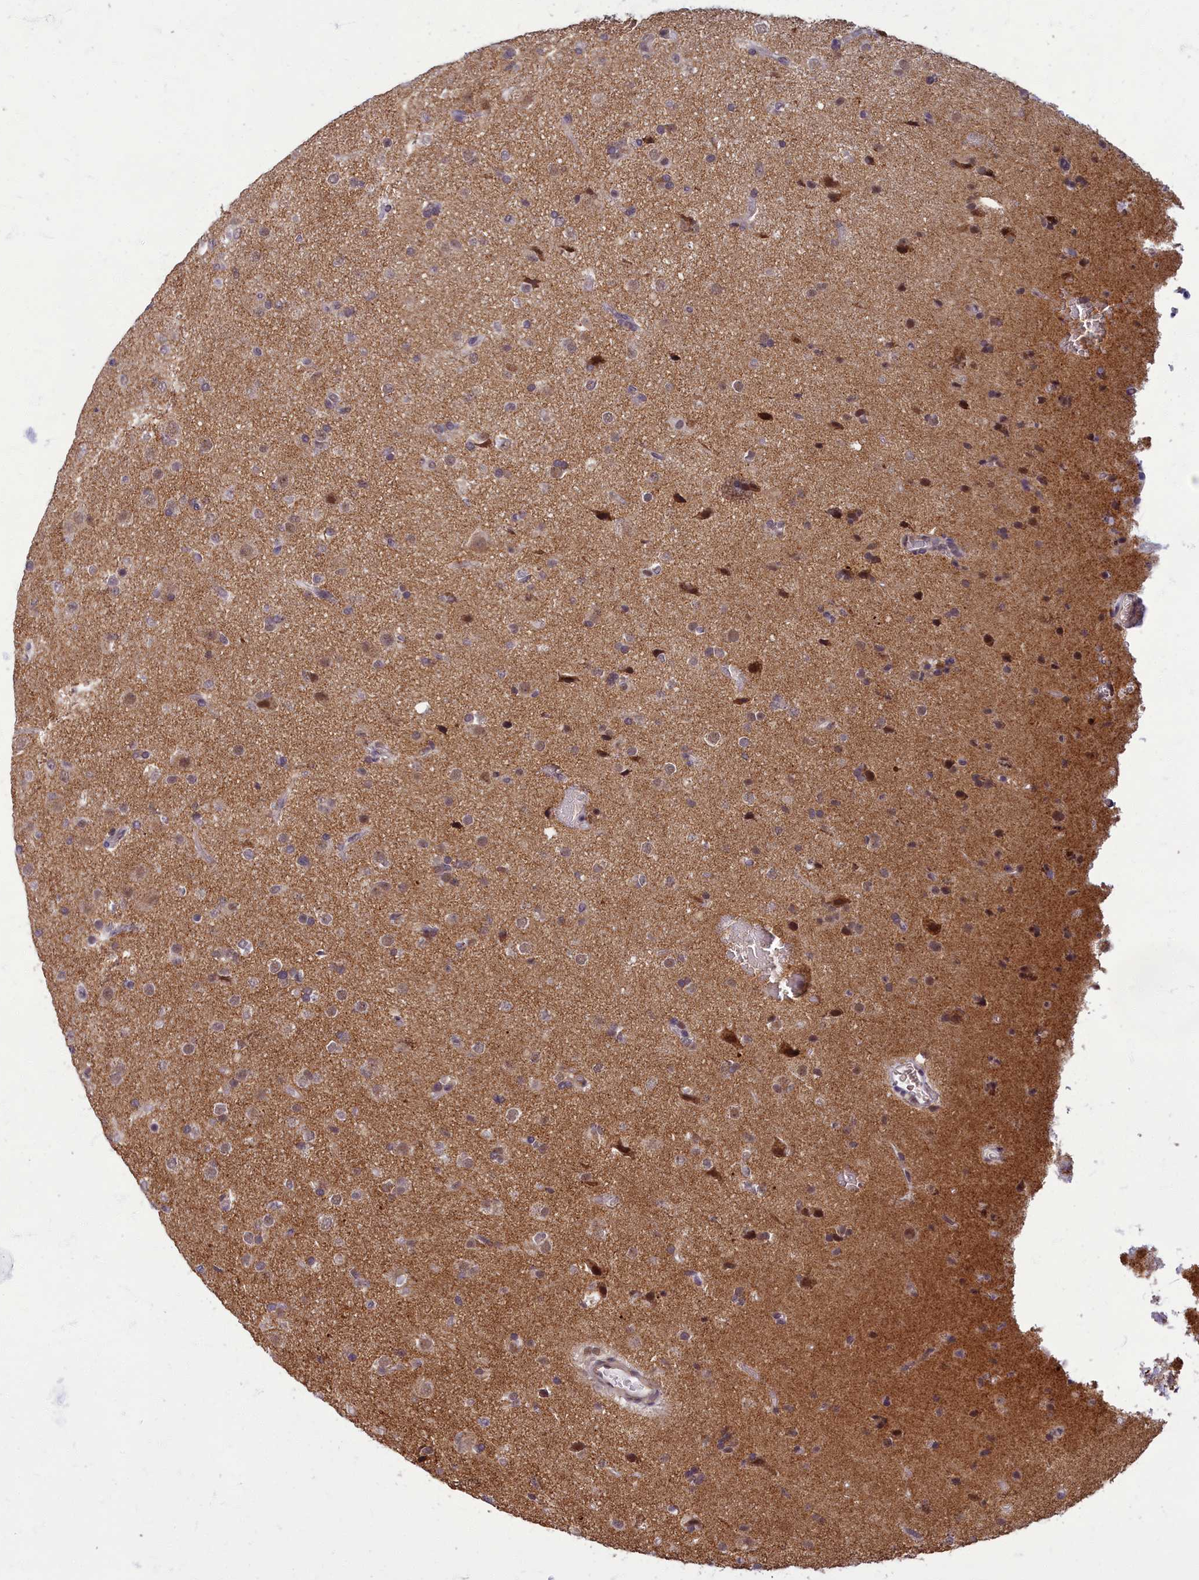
{"staining": {"intensity": "weak", "quantity": "25%-75%", "location": "cytoplasmic/membranous,nuclear"}, "tissue": "glioma", "cell_type": "Tumor cells", "image_type": "cancer", "snomed": [{"axis": "morphology", "description": "Glioma, malignant, Low grade"}, {"axis": "topography", "description": "Brain"}], "caption": "Tumor cells display low levels of weak cytoplasmic/membranous and nuclear staining in approximately 25%-75% of cells in human malignant glioma (low-grade). The staining was performed using DAB (3,3'-diaminobenzidine) to visualize the protein expression in brown, while the nuclei were stained in blue with hematoxylin (Magnification: 20x).", "gene": "EARS2", "patient": {"sex": "male", "age": 65}}